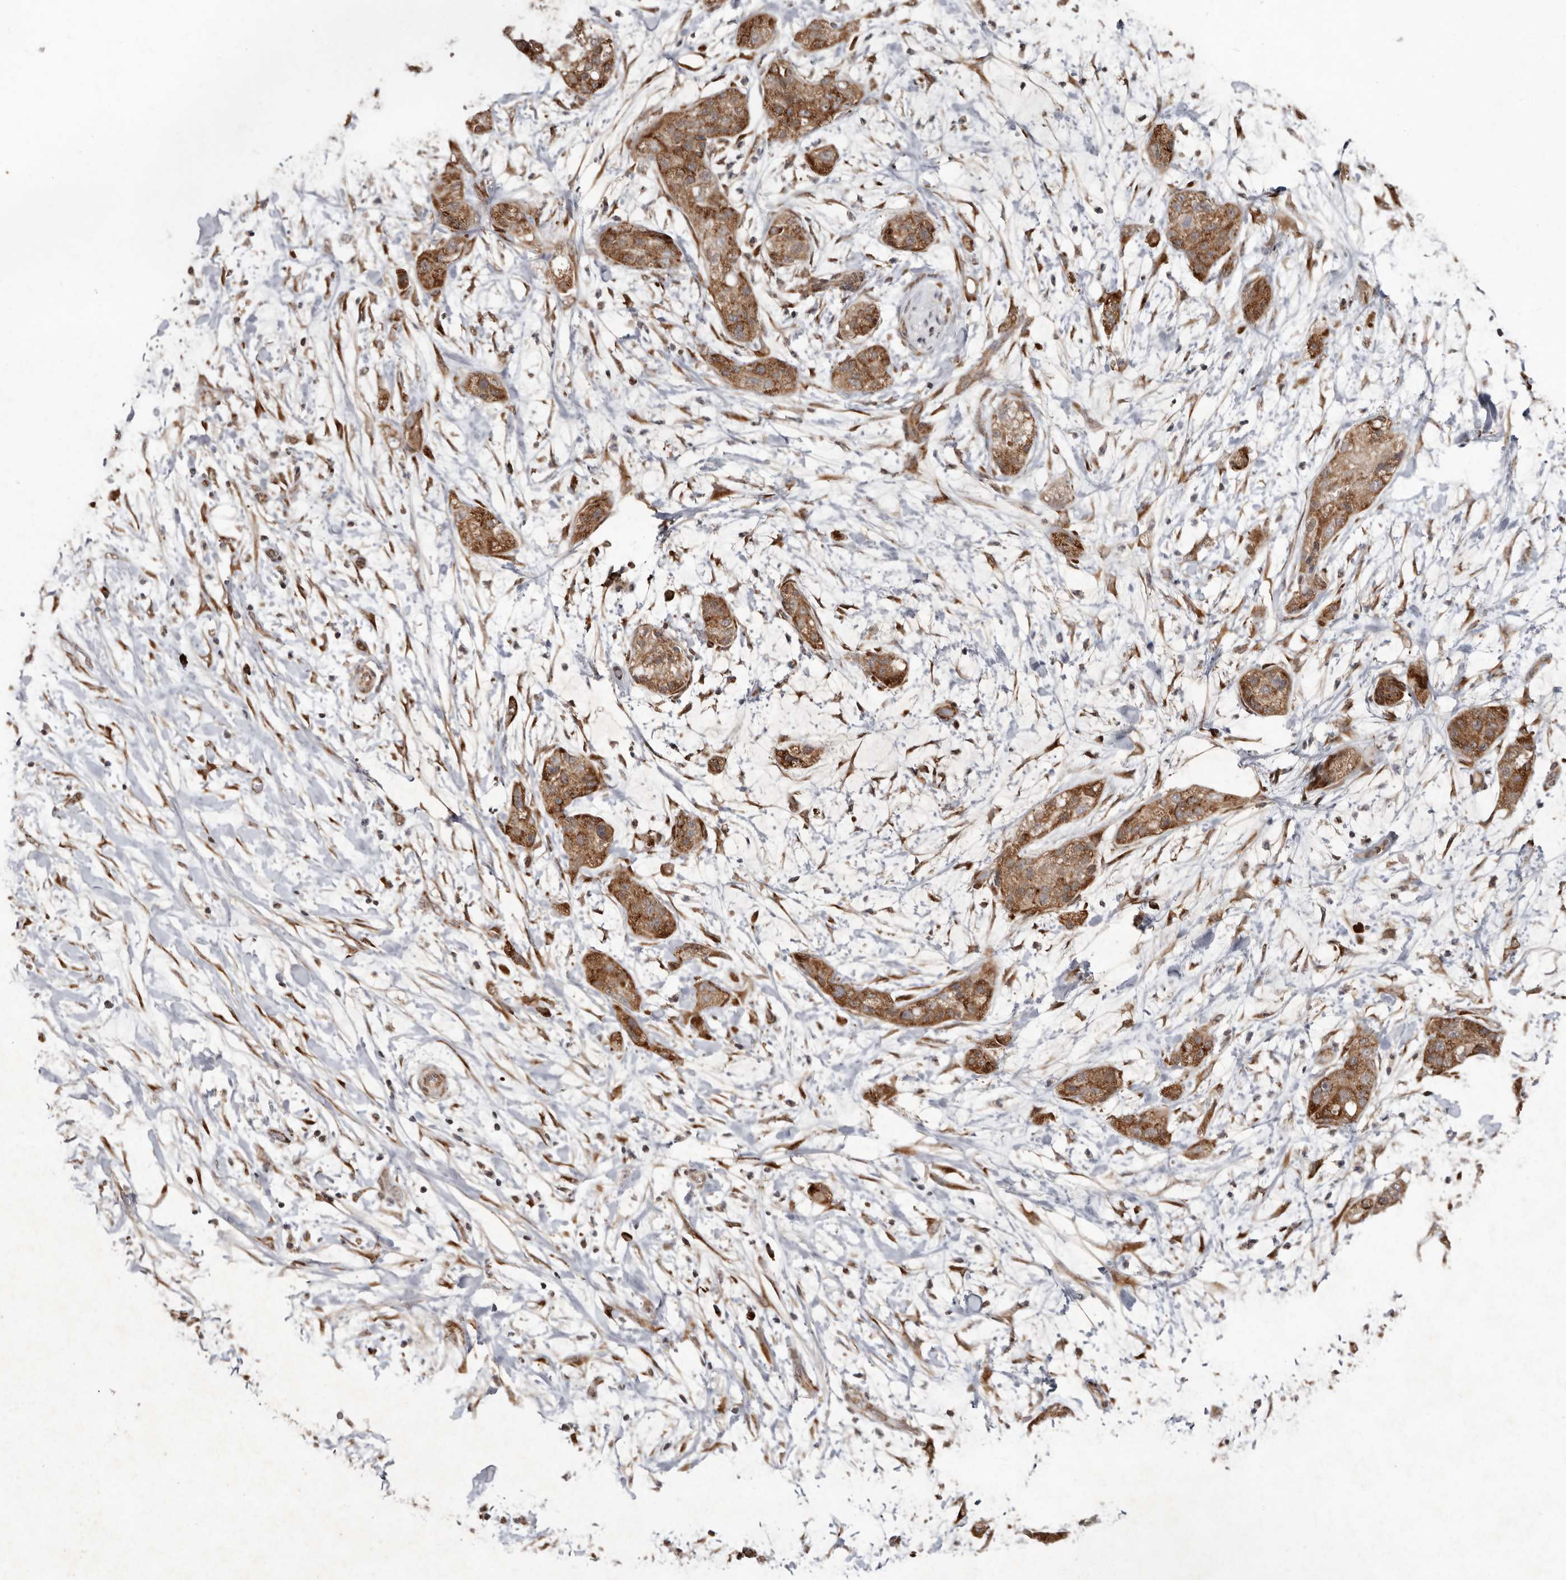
{"staining": {"intensity": "moderate", "quantity": "25%-75%", "location": "cytoplasmic/membranous"}, "tissue": "pancreatic cancer", "cell_type": "Tumor cells", "image_type": "cancer", "snomed": [{"axis": "morphology", "description": "Adenocarcinoma, NOS"}, {"axis": "topography", "description": "Pancreas"}], "caption": "This photomicrograph exhibits immunohistochemistry staining of adenocarcinoma (pancreatic), with medium moderate cytoplasmic/membranous expression in about 25%-75% of tumor cells.", "gene": "LRGUK", "patient": {"sex": "female", "age": 78}}